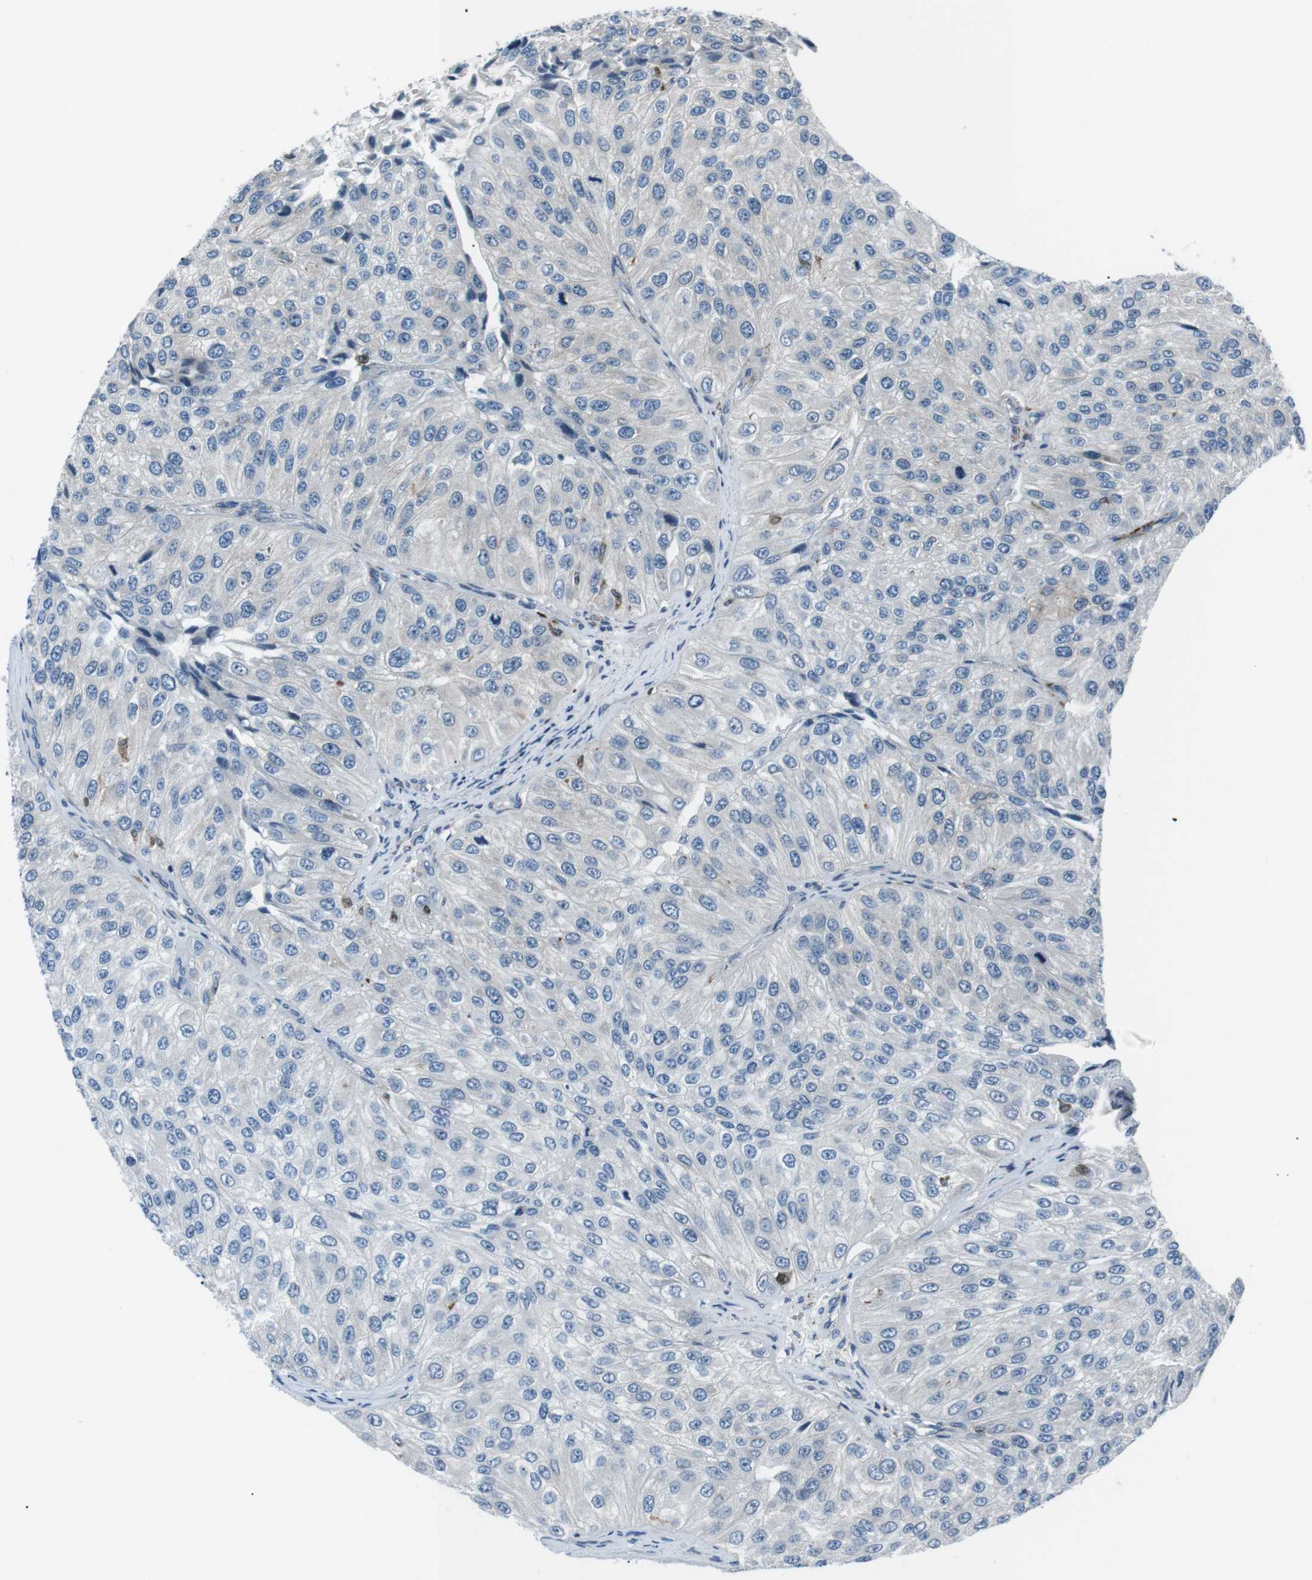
{"staining": {"intensity": "negative", "quantity": "none", "location": "none"}, "tissue": "urothelial cancer", "cell_type": "Tumor cells", "image_type": "cancer", "snomed": [{"axis": "morphology", "description": "Urothelial carcinoma, High grade"}, {"axis": "topography", "description": "Kidney"}, {"axis": "topography", "description": "Urinary bladder"}], "caption": "Tumor cells show no significant expression in urothelial carcinoma (high-grade). Brightfield microscopy of IHC stained with DAB (3,3'-diaminobenzidine) (brown) and hematoxylin (blue), captured at high magnification.", "gene": "BLNK", "patient": {"sex": "male", "age": 77}}